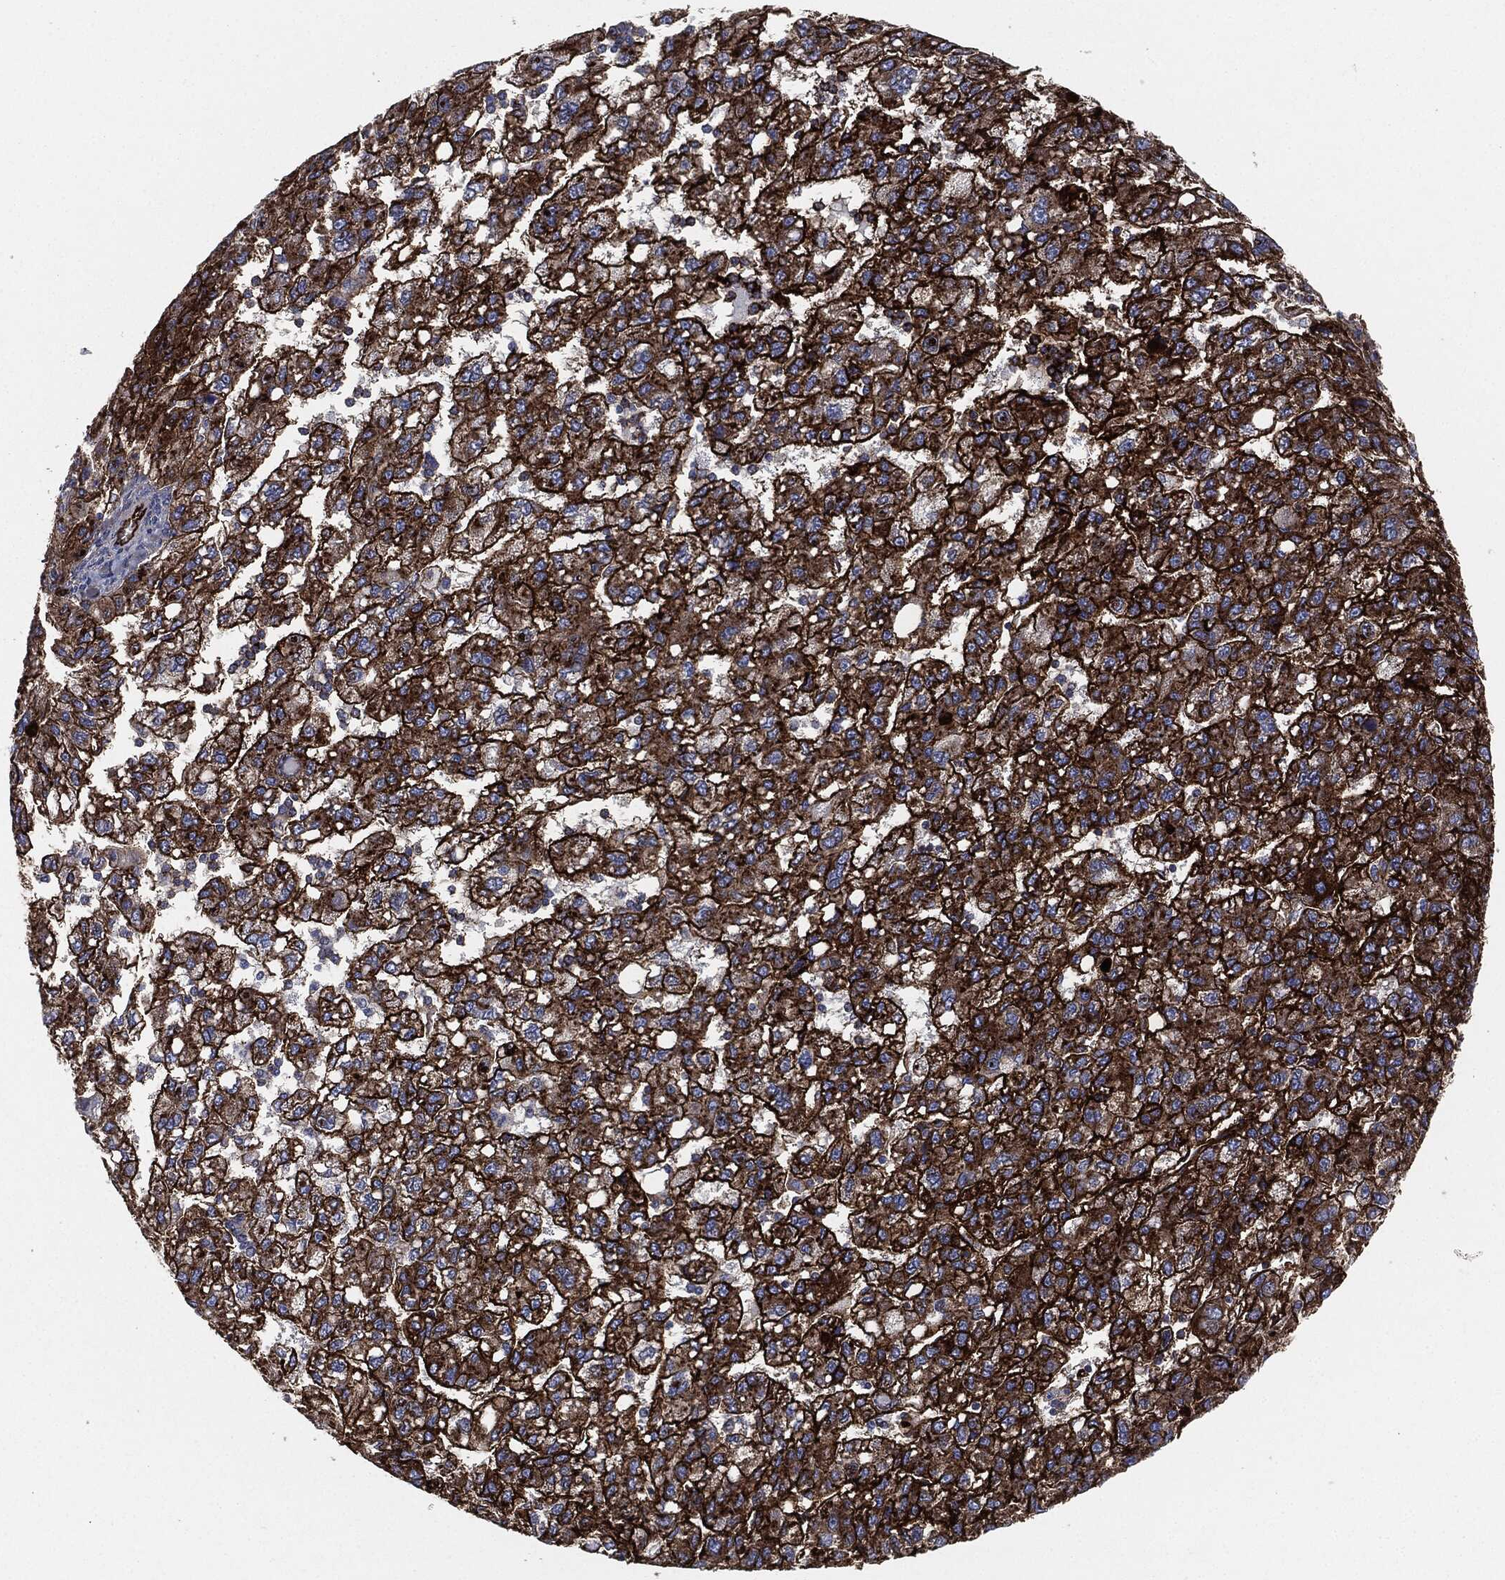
{"staining": {"intensity": "strong", "quantity": "25%-75%", "location": "cytoplasmic/membranous"}, "tissue": "liver cancer", "cell_type": "Tumor cells", "image_type": "cancer", "snomed": [{"axis": "morphology", "description": "Carcinoma, Hepatocellular, NOS"}, {"axis": "topography", "description": "Liver"}], "caption": "Hepatocellular carcinoma (liver) stained with a brown dye shows strong cytoplasmic/membranous positive expression in approximately 25%-75% of tumor cells.", "gene": "APOB", "patient": {"sex": "female", "age": 82}}